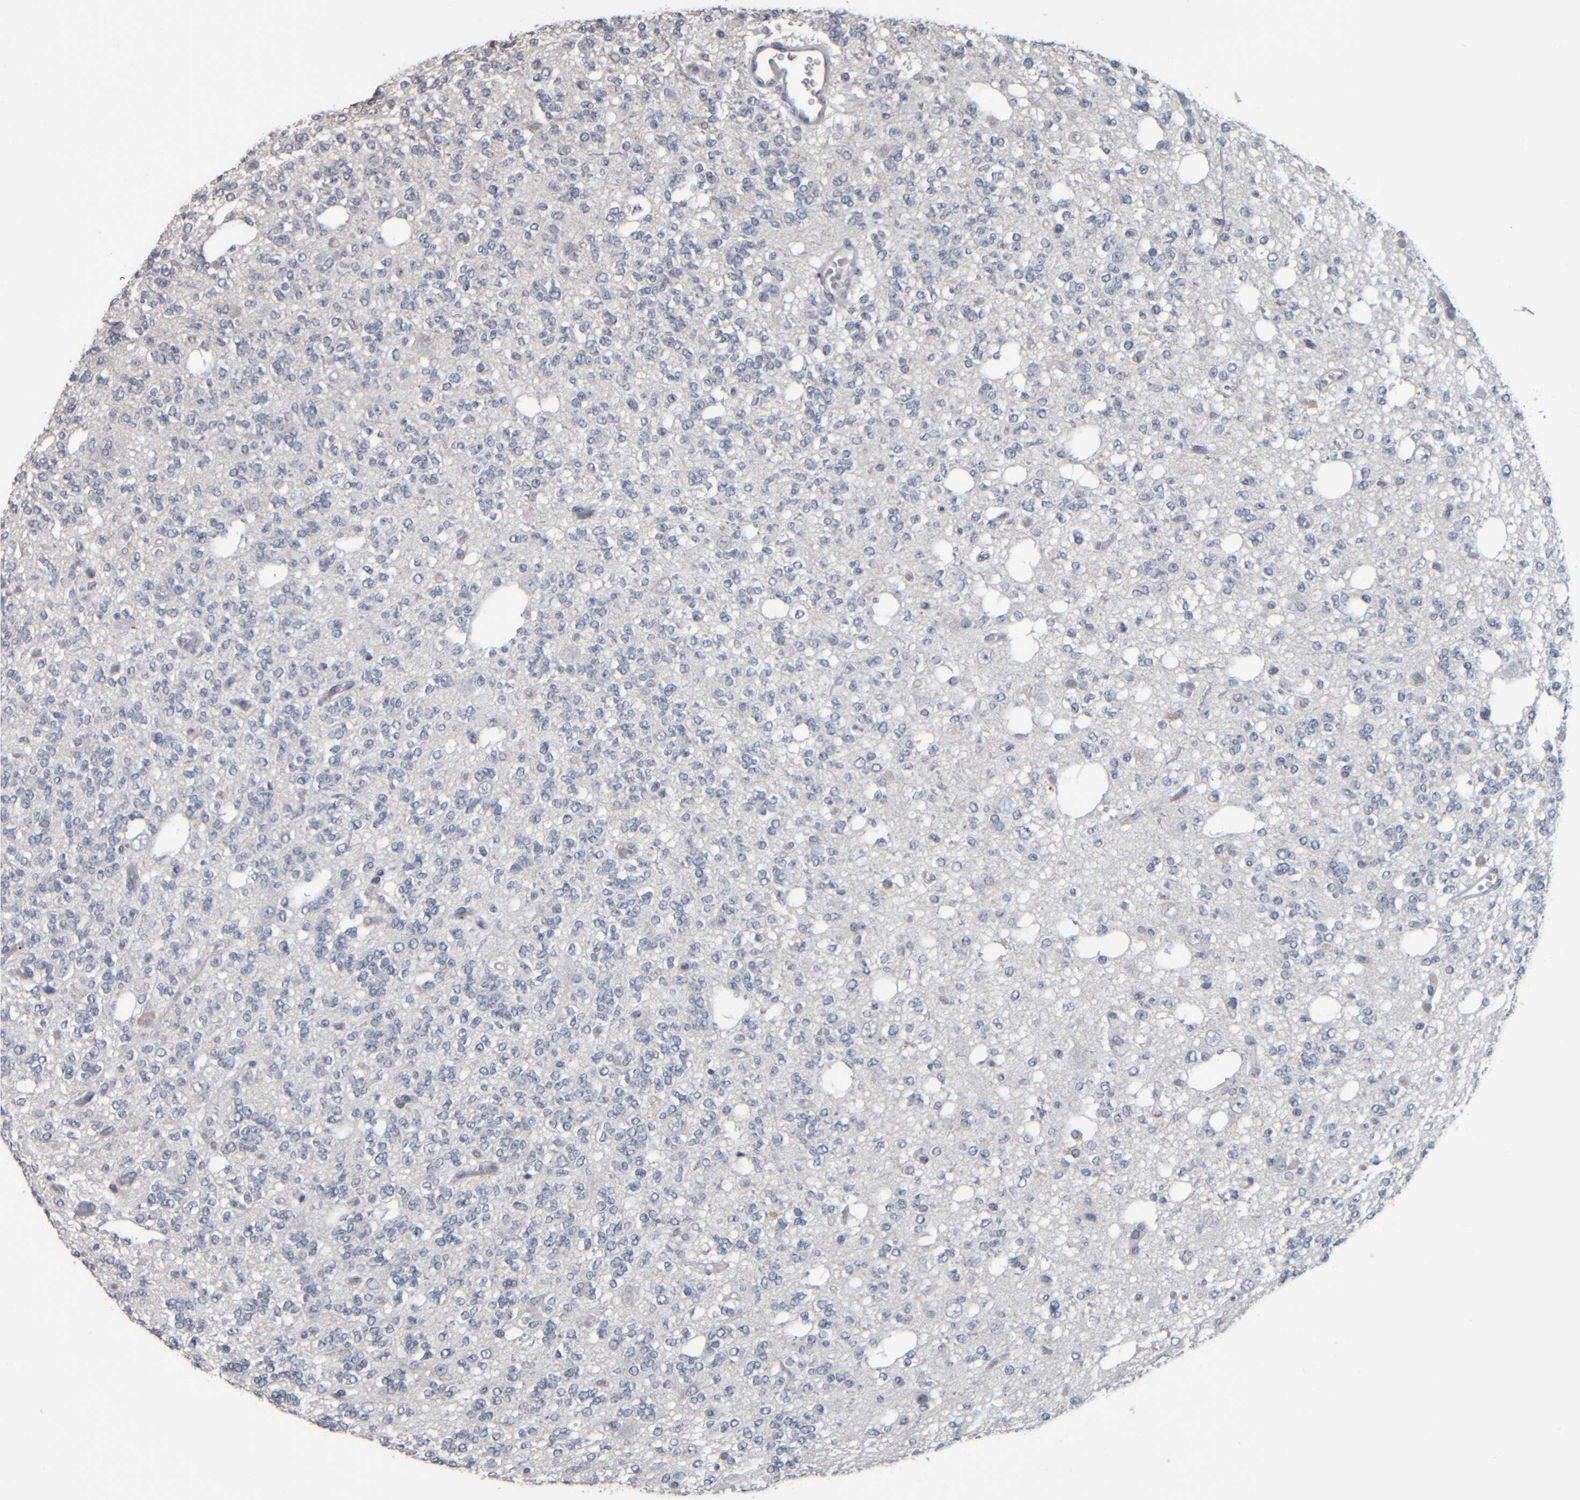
{"staining": {"intensity": "negative", "quantity": "none", "location": "none"}, "tissue": "glioma", "cell_type": "Tumor cells", "image_type": "cancer", "snomed": [{"axis": "morphology", "description": "Glioma, malignant, Low grade"}, {"axis": "topography", "description": "Brain"}], "caption": "There is no significant positivity in tumor cells of malignant low-grade glioma.", "gene": "CAVIN4", "patient": {"sex": "male", "age": 38}}